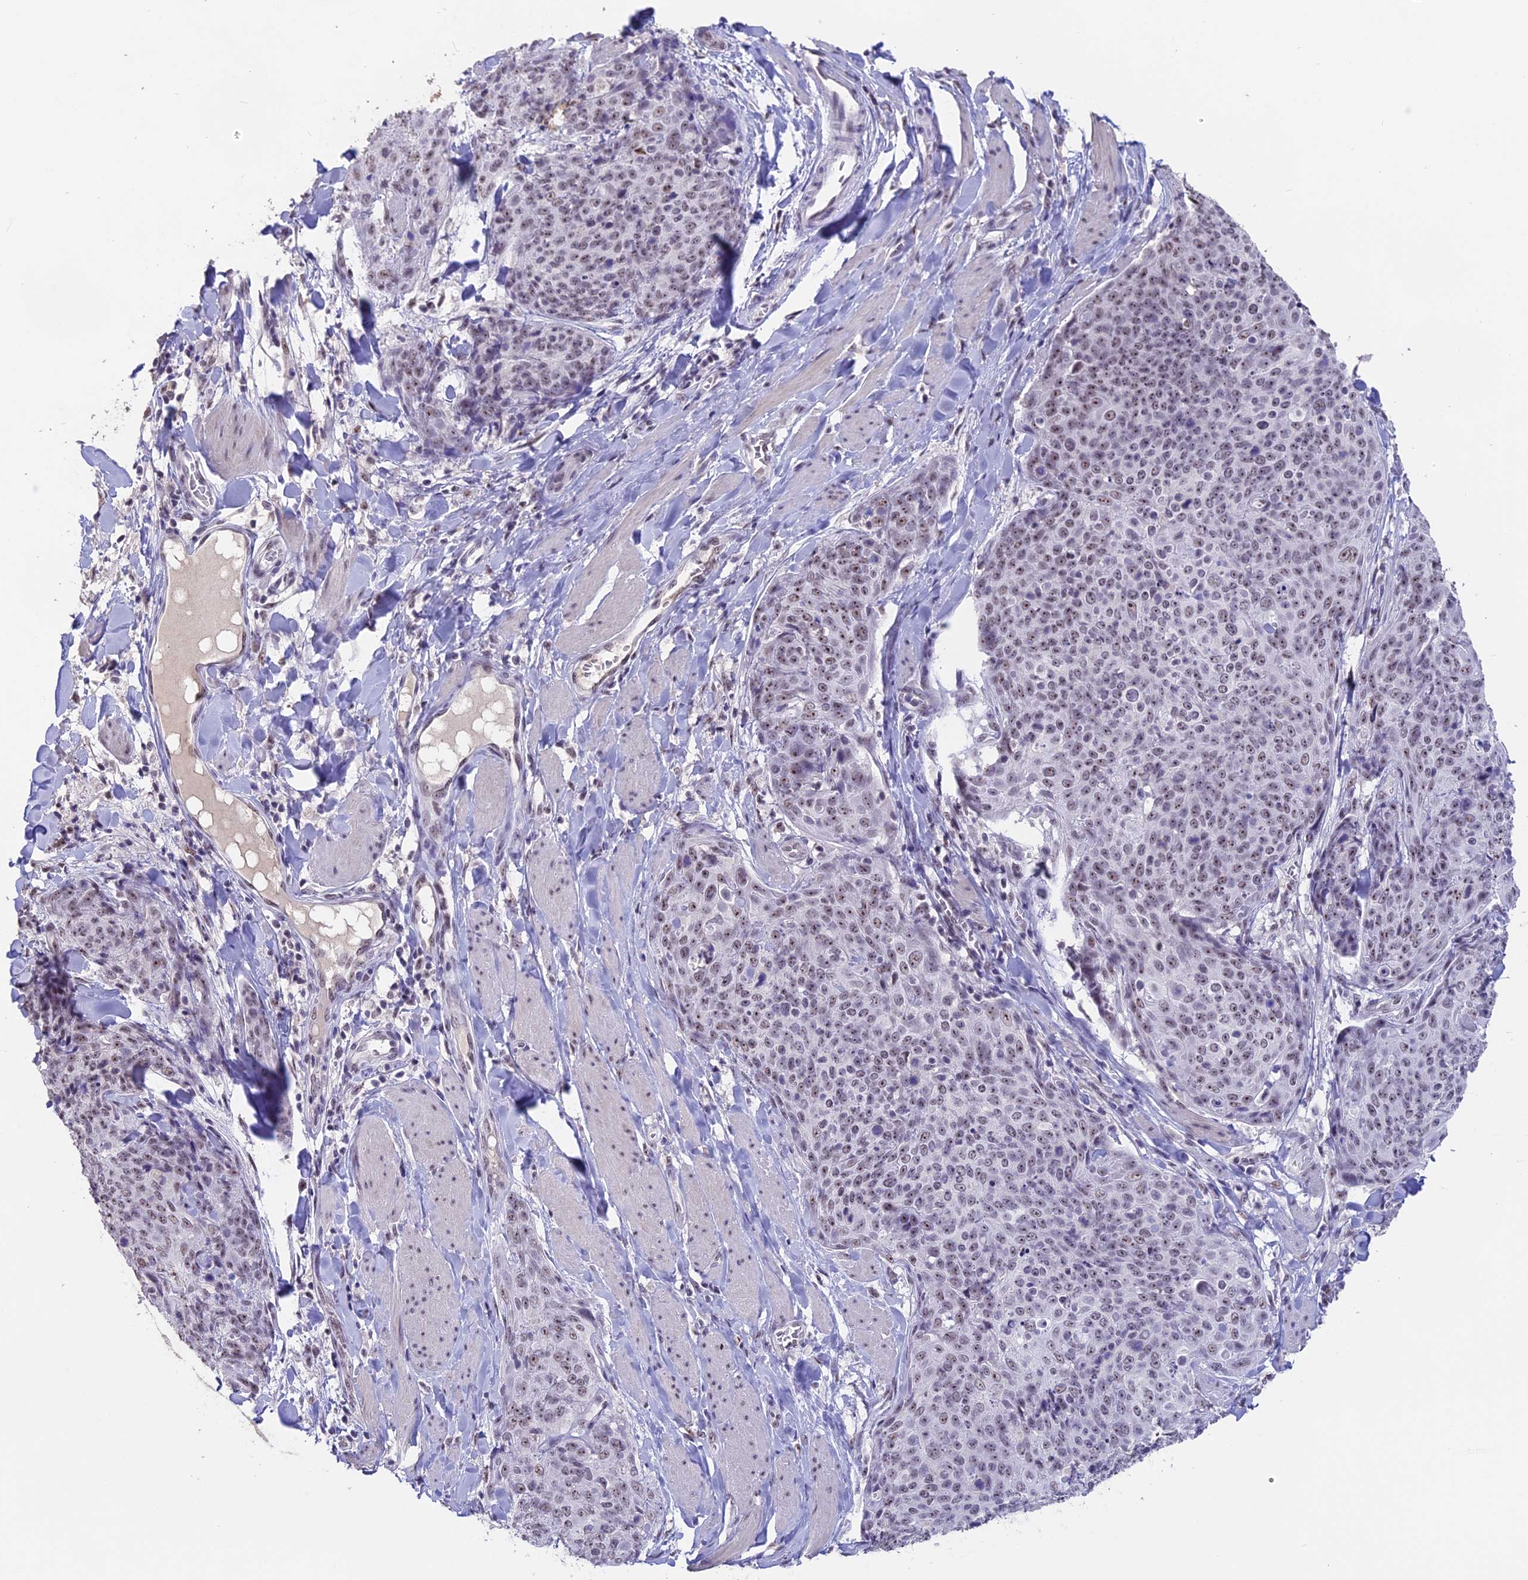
{"staining": {"intensity": "weak", "quantity": ">75%", "location": "nuclear"}, "tissue": "skin cancer", "cell_type": "Tumor cells", "image_type": "cancer", "snomed": [{"axis": "morphology", "description": "Squamous cell carcinoma, NOS"}, {"axis": "topography", "description": "Skin"}, {"axis": "topography", "description": "Vulva"}], "caption": "Skin cancer (squamous cell carcinoma) stained with DAB IHC reveals low levels of weak nuclear positivity in approximately >75% of tumor cells.", "gene": "SETD2", "patient": {"sex": "female", "age": 85}}